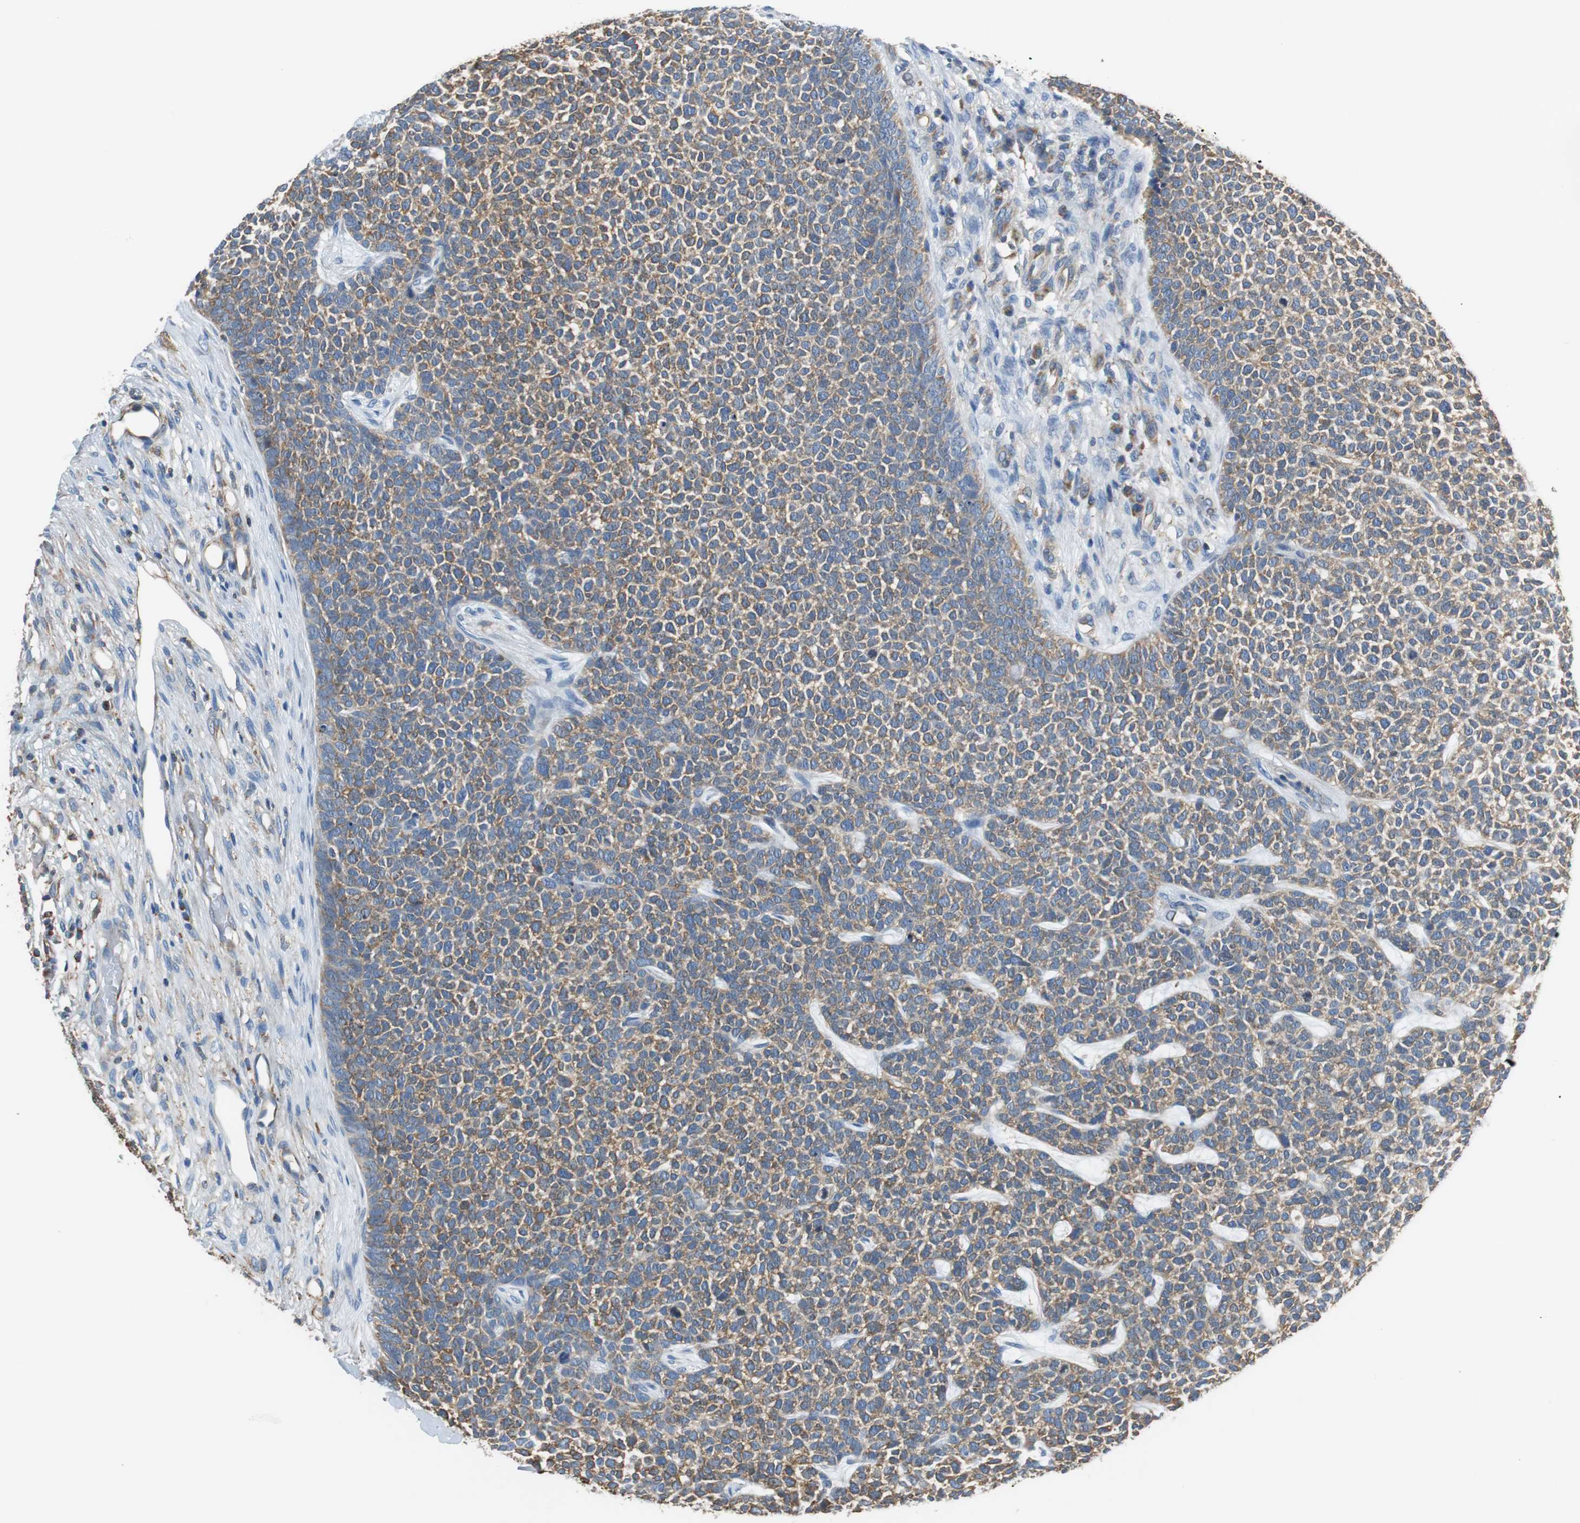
{"staining": {"intensity": "strong", "quantity": ">75%", "location": "cytoplasmic/membranous"}, "tissue": "skin cancer", "cell_type": "Tumor cells", "image_type": "cancer", "snomed": [{"axis": "morphology", "description": "Basal cell carcinoma"}, {"axis": "topography", "description": "Skin"}], "caption": "High-power microscopy captured an immunohistochemistry photomicrograph of skin cancer (basal cell carcinoma), revealing strong cytoplasmic/membranous staining in about >75% of tumor cells.", "gene": "GSTK1", "patient": {"sex": "female", "age": 84}}